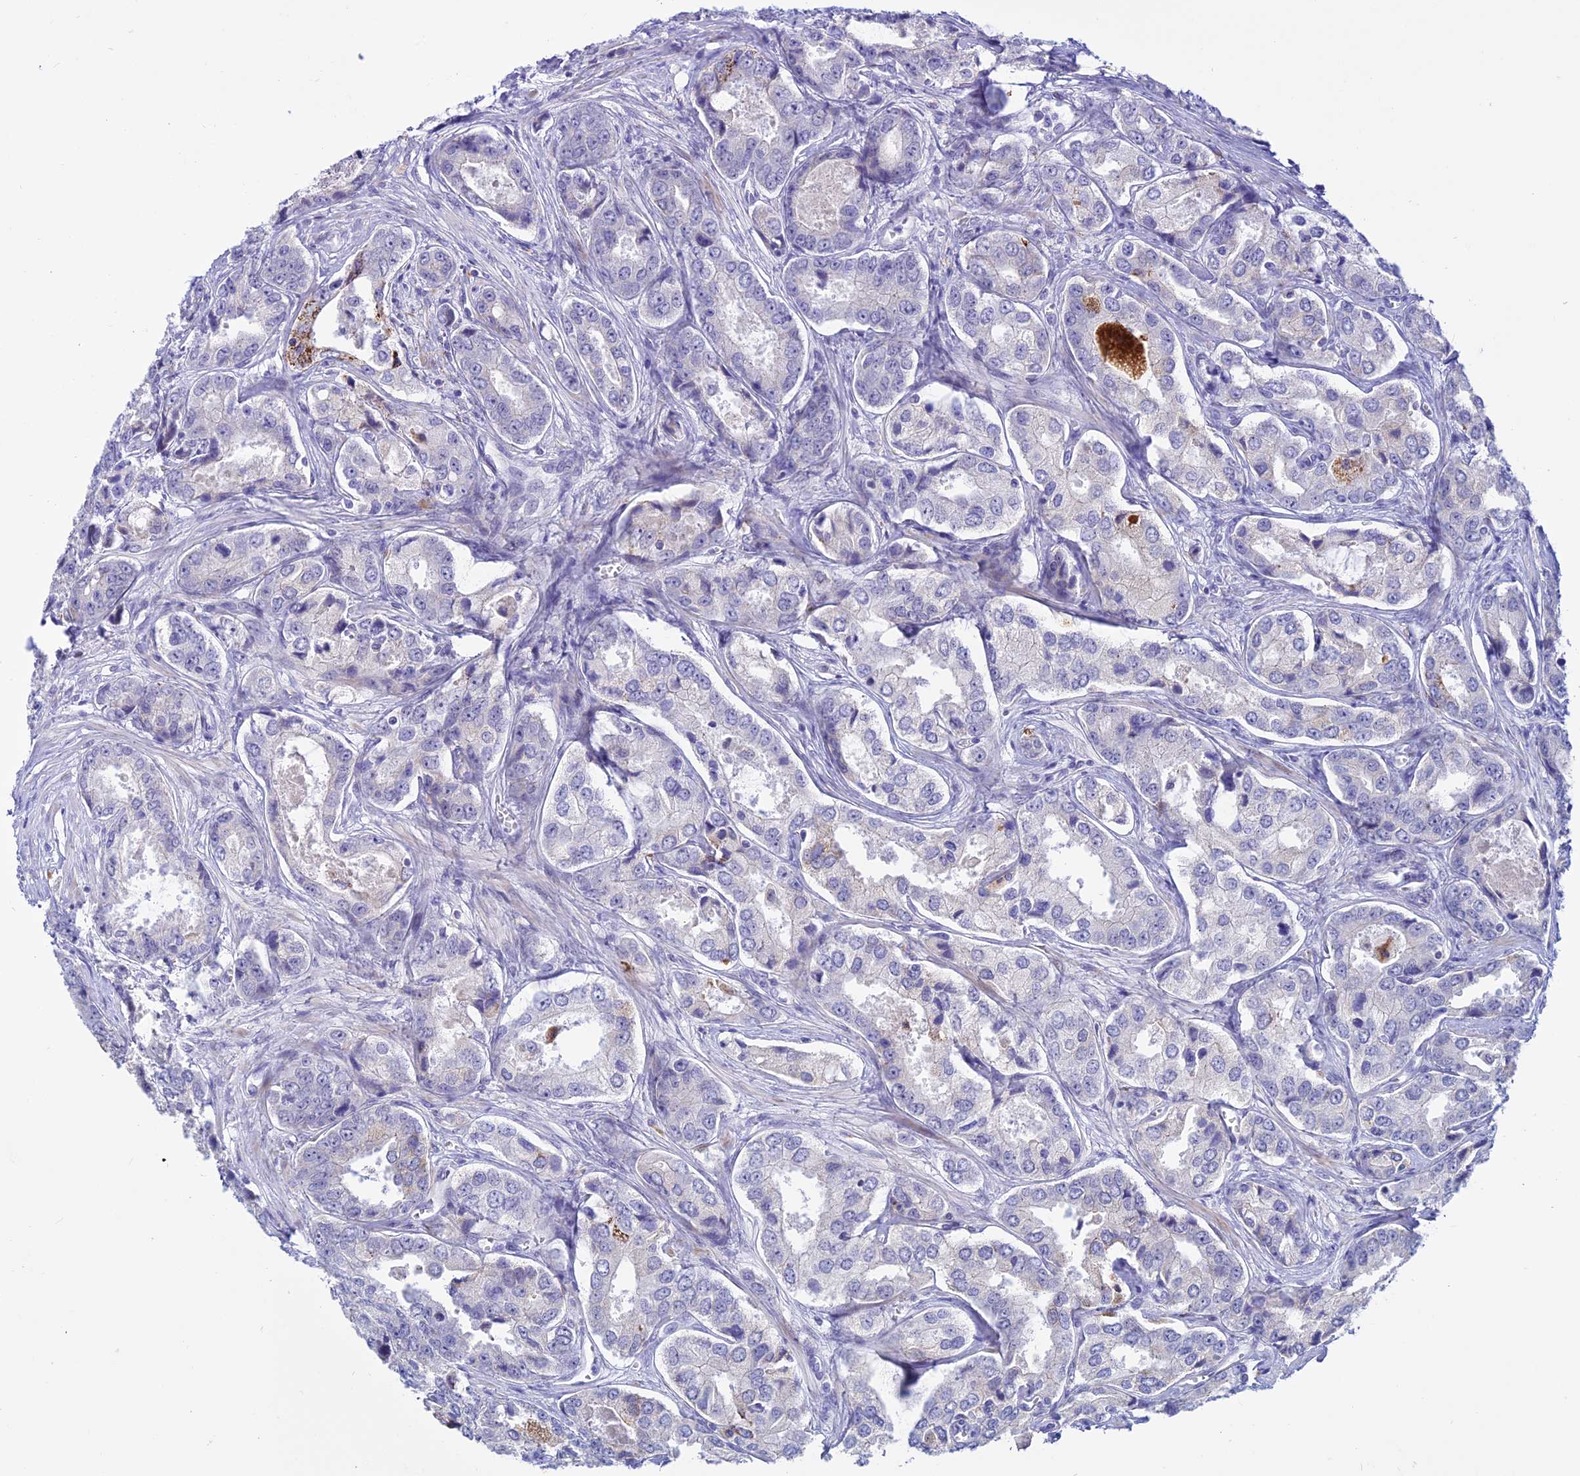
{"staining": {"intensity": "negative", "quantity": "none", "location": "none"}, "tissue": "prostate cancer", "cell_type": "Tumor cells", "image_type": "cancer", "snomed": [{"axis": "morphology", "description": "Adenocarcinoma, Low grade"}, {"axis": "topography", "description": "Prostate"}], "caption": "Immunohistochemistry (IHC) image of human prostate low-grade adenocarcinoma stained for a protein (brown), which displays no positivity in tumor cells.", "gene": "C6orf163", "patient": {"sex": "male", "age": 68}}